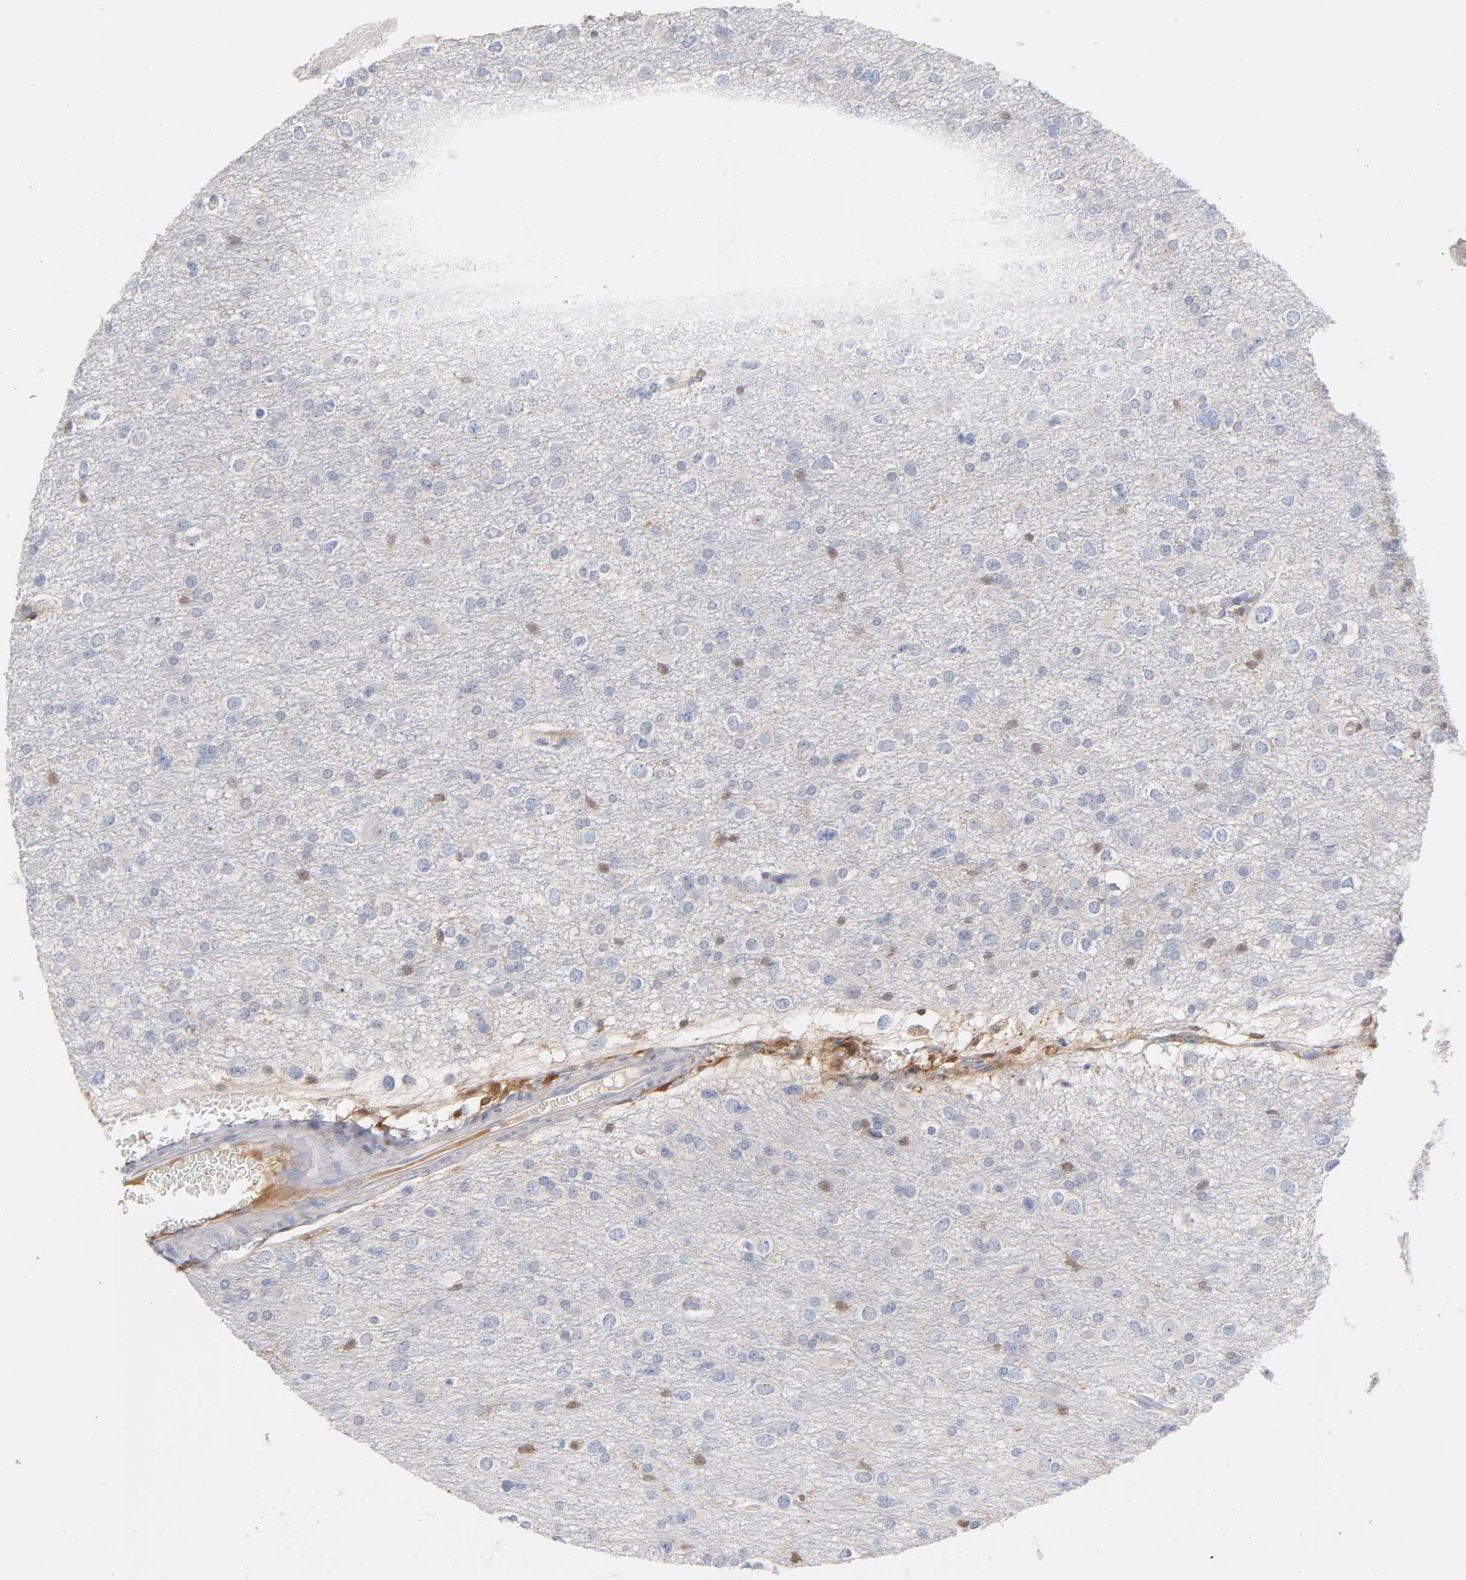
{"staining": {"intensity": "negative", "quantity": "none", "location": "none"}, "tissue": "glioma", "cell_type": "Tumor cells", "image_type": "cancer", "snomed": [{"axis": "morphology", "description": "Glioma, malignant, Low grade"}, {"axis": "topography", "description": "Brain"}], "caption": "Immunohistochemical staining of human glioma shows no significant expression in tumor cells.", "gene": "IL18", "patient": {"sex": "male", "age": 42}}